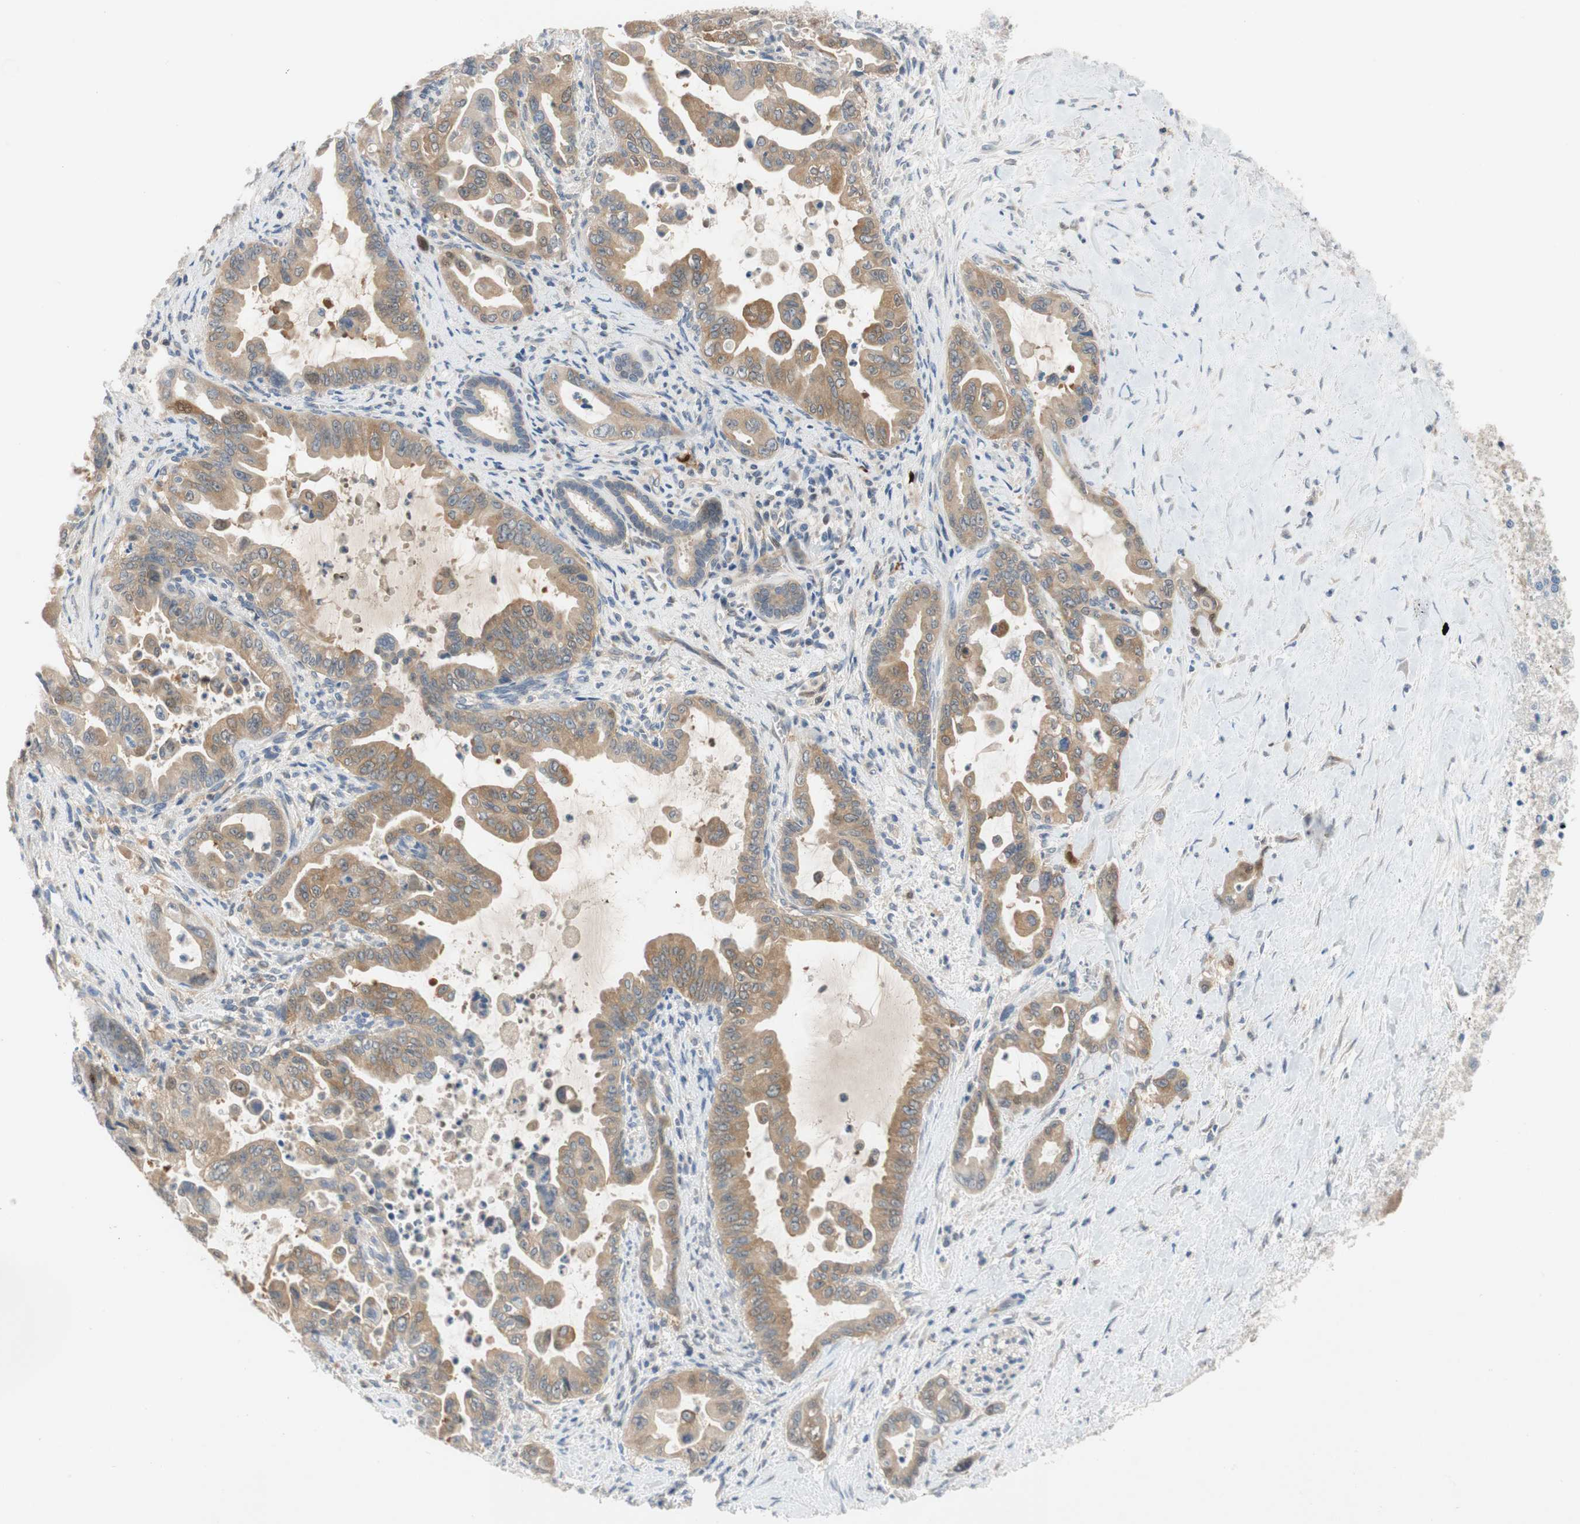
{"staining": {"intensity": "weak", "quantity": ">75%", "location": "cytoplasmic/membranous"}, "tissue": "pancreatic cancer", "cell_type": "Tumor cells", "image_type": "cancer", "snomed": [{"axis": "morphology", "description": "Adenocarcinoma, NOS"}, {"axis": "topography", "description": "Pancreas"}], "caption": "A photomicrograph of pancreatic cancer stained for a protein exhibits weak cytoplasmic/membranous brown staining in tumor cells. The staining was performed using DAB (3,3'-diaminobenzidine), with brown indicating positive protein expression. Nuclei are stained blue with hematoxylin.", "gene": "RELB", "patient": {"sex": "male", "age": 70}}